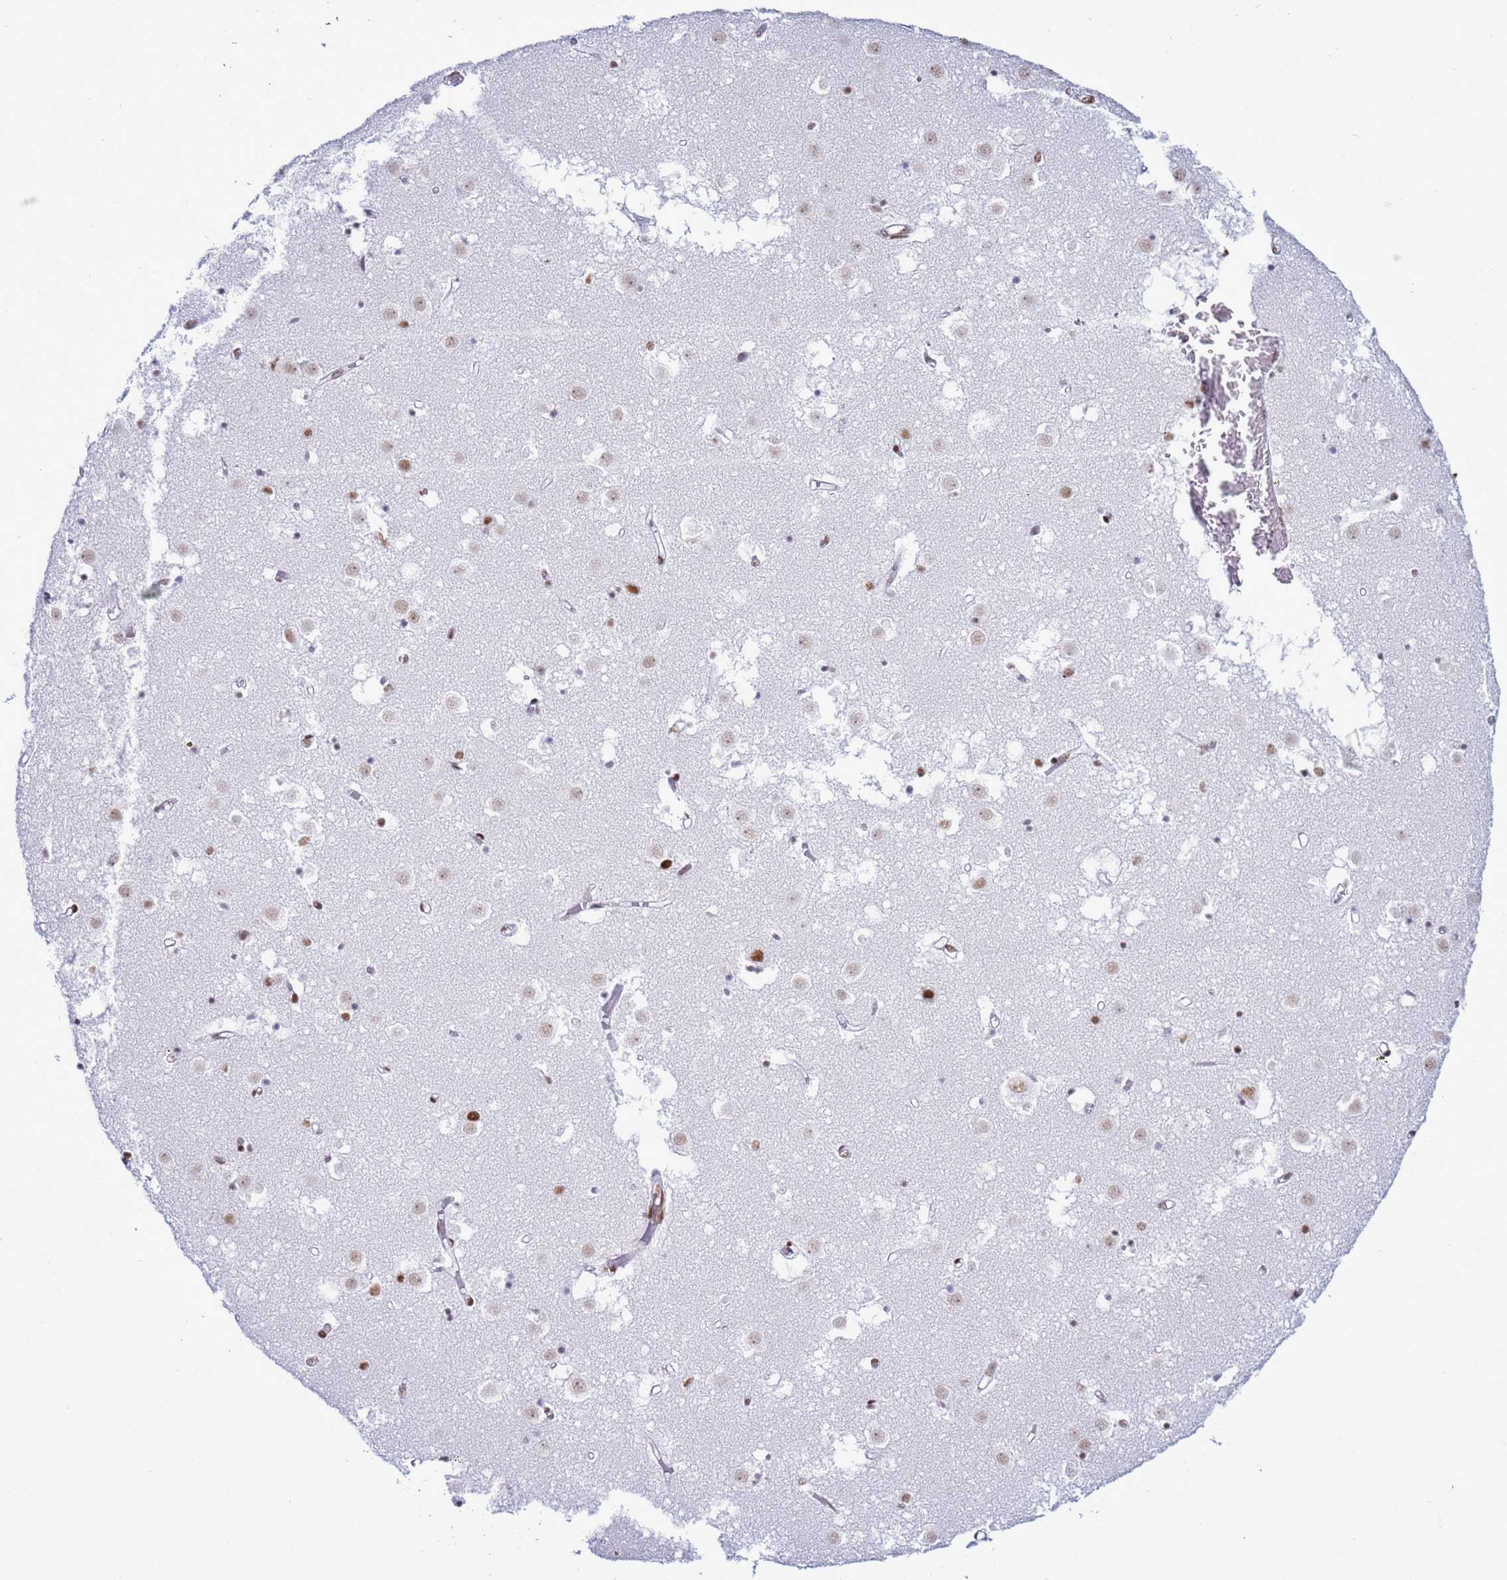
{"staining": {"intensity": "moderate", "quantity": "<25%", "location": "nuclear"}, "tissue": "caudate", "cell_type": "Glial cells", "image_type": "normal", "snomed": [{"axis": "morphology", "description": "Normal tissue, NOS"}, {"axis": "topography", "description": "Lateral ventricle wall"}], "caption": "A histopathology image of human caudate stained for a protein displays moderate nuclear brown staining in glial cells. (Stains: DAB in brown, nuclei in blue, Microscopy: brightfield microscopy at high magnification).", "gene": "RALY", "patient": {"sex": "male", "age": 70}}